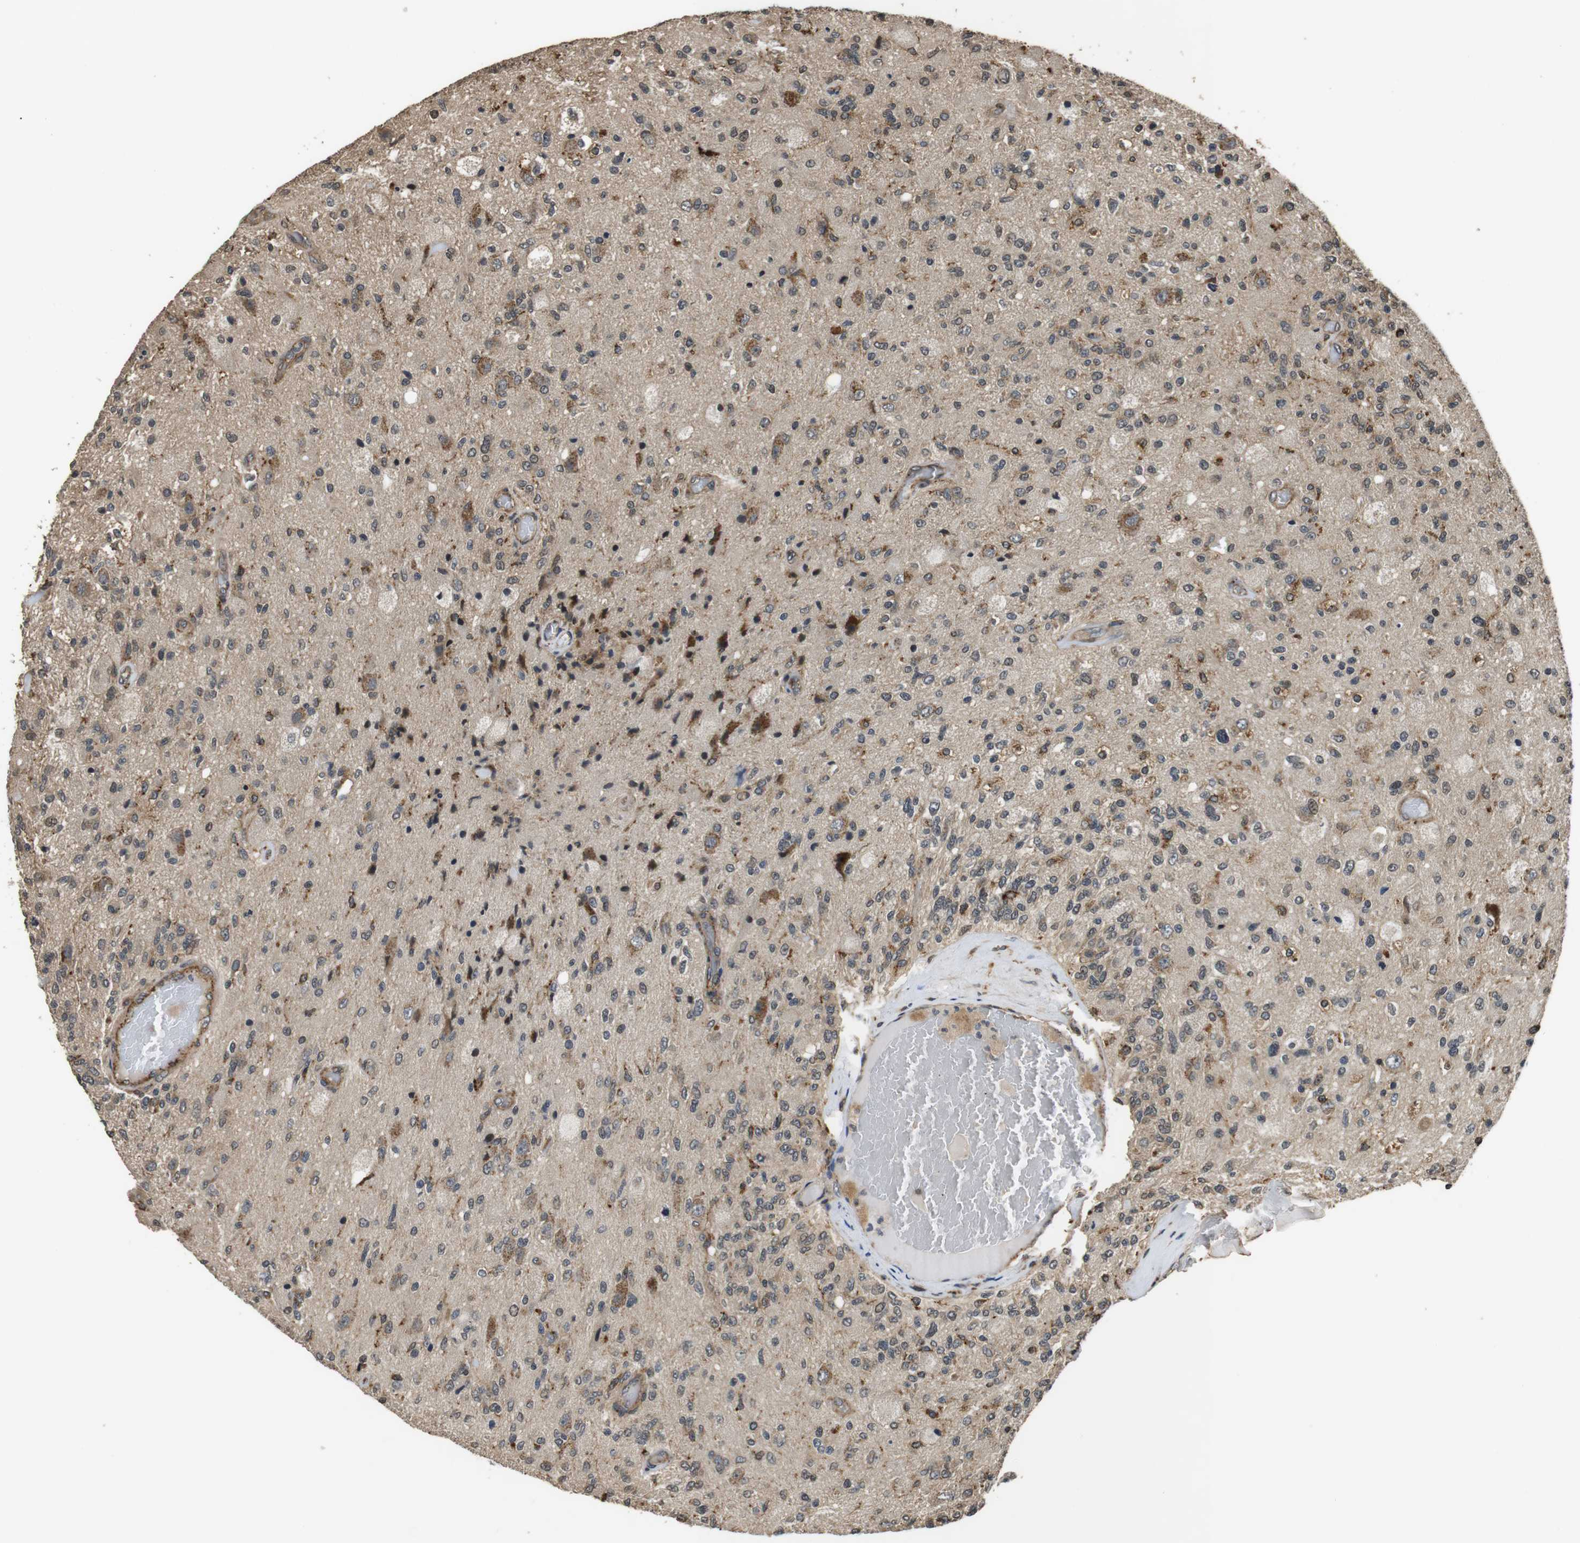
{"staining": {"intensity": "moderate", "quantity": "<25%", "location": "cytoplasmic/membranous"}, "tissue": "glioma", "cell_type": "Tumor cells", "image_type": "cancer", "snomed": [{"axis": "morphology", "description": "Normal tissue, NOS"}, {"axis": "morphology", "description": "Glioma, malignant, High grade"}, {"axis": "topography", "description": "Cerebral cortex"}], "caption": "Human malignant high-grade glioma stained with a brown dye shows moderate cytoplasmic/membranous positive positivity in about <25% of tumor cells.", "gene": "FZD10", "patient": {"sex": "male", "age": 77}}